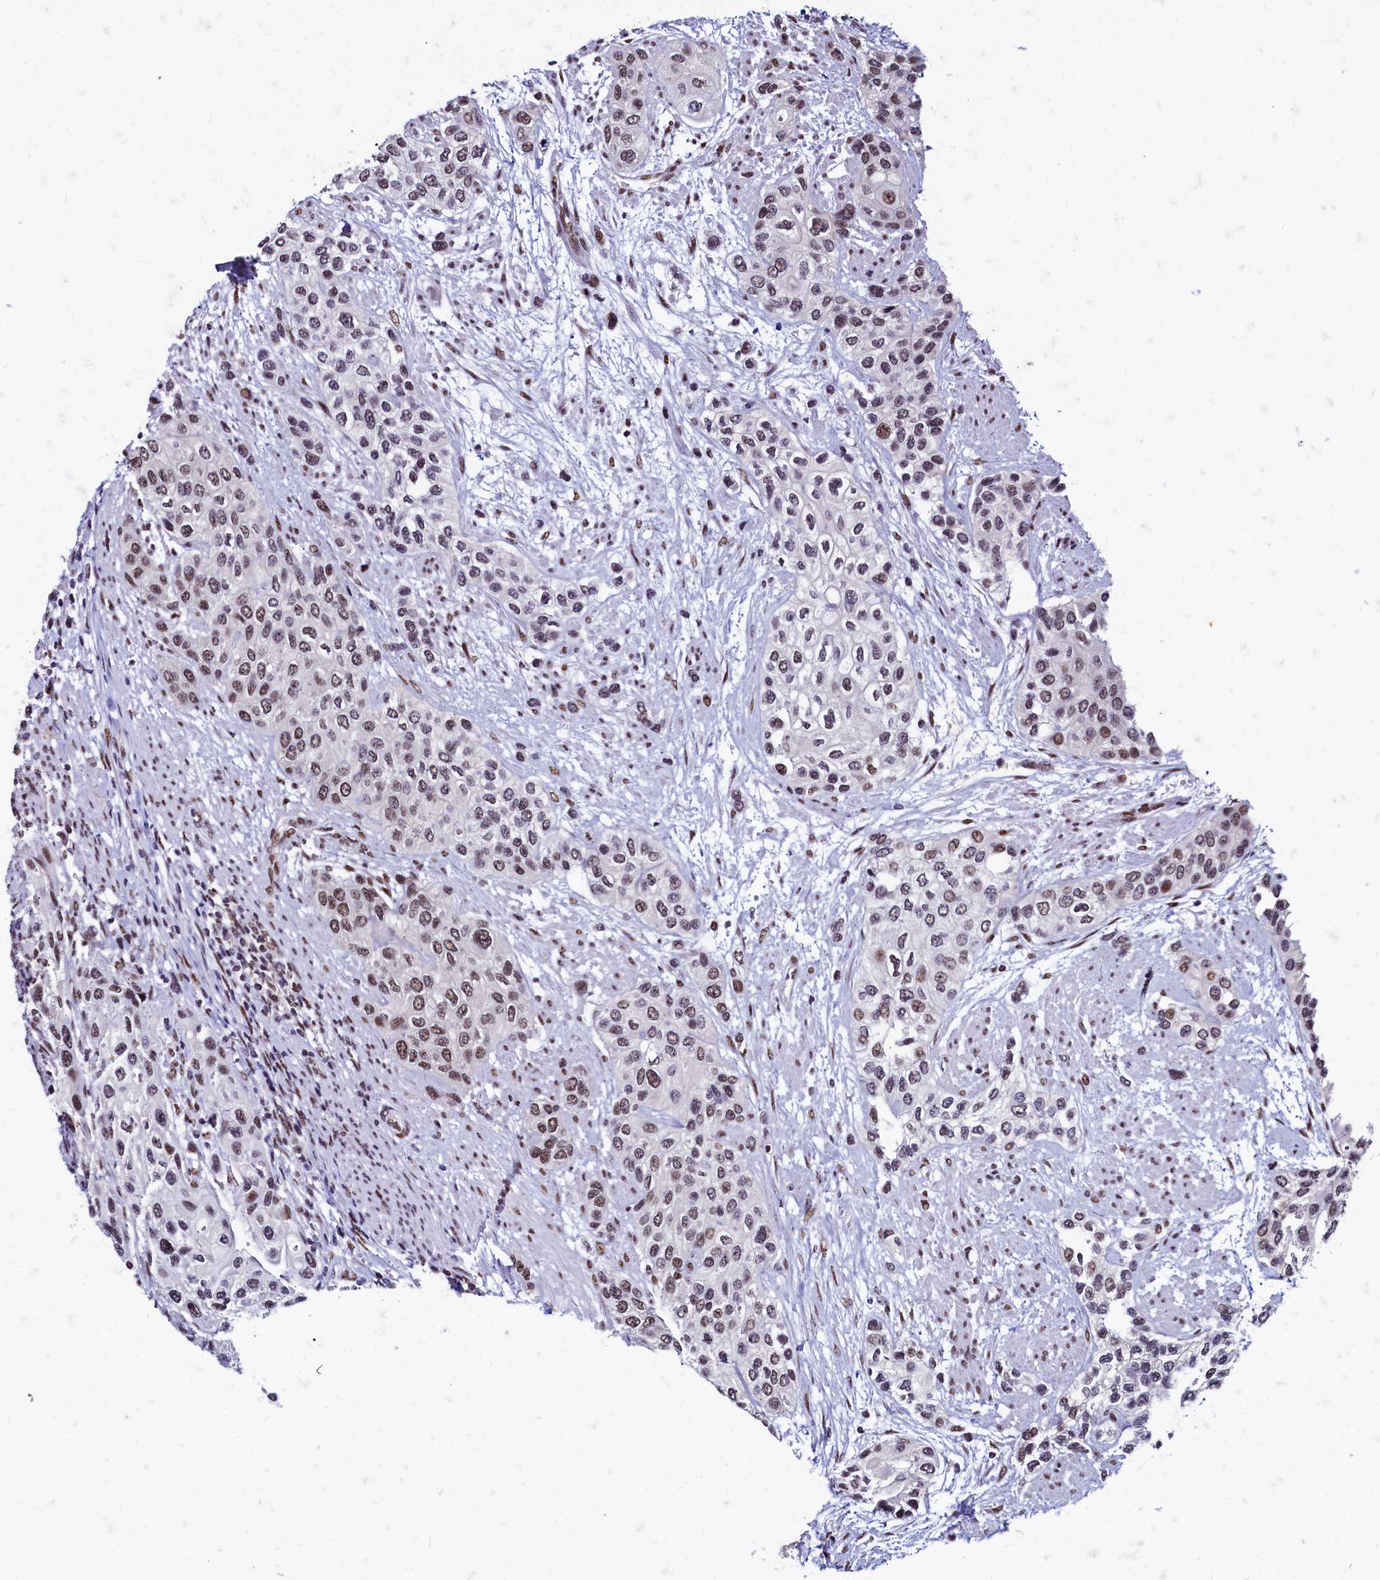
{"staining": {"intensity": "moderate", "quantity": "25%-75%", "location": "nuclear"}, "tissue": "urothelial cancer", "cell_type": "Tumor cells", "image_type": "cancer", "snomed": [{"axis": "morphology", "description": "Normal tissue, NOS"}, {"axis": "morphology", "description": "Urothelial carcinoma, High grade"}, {"axis": "topography", "description": "Vascular tissue"}, {"axis": "topography", "description": "Urinary bladder"}], "caption": "DAB immunohistochemical staining of human urothelial carcinoma (high-grade) reveals moderate nuclear protein expression in approximately 25%-75% of tumor cells.", "gene": "CPSF7", "patient": {"sex": "female", "age": 56}}